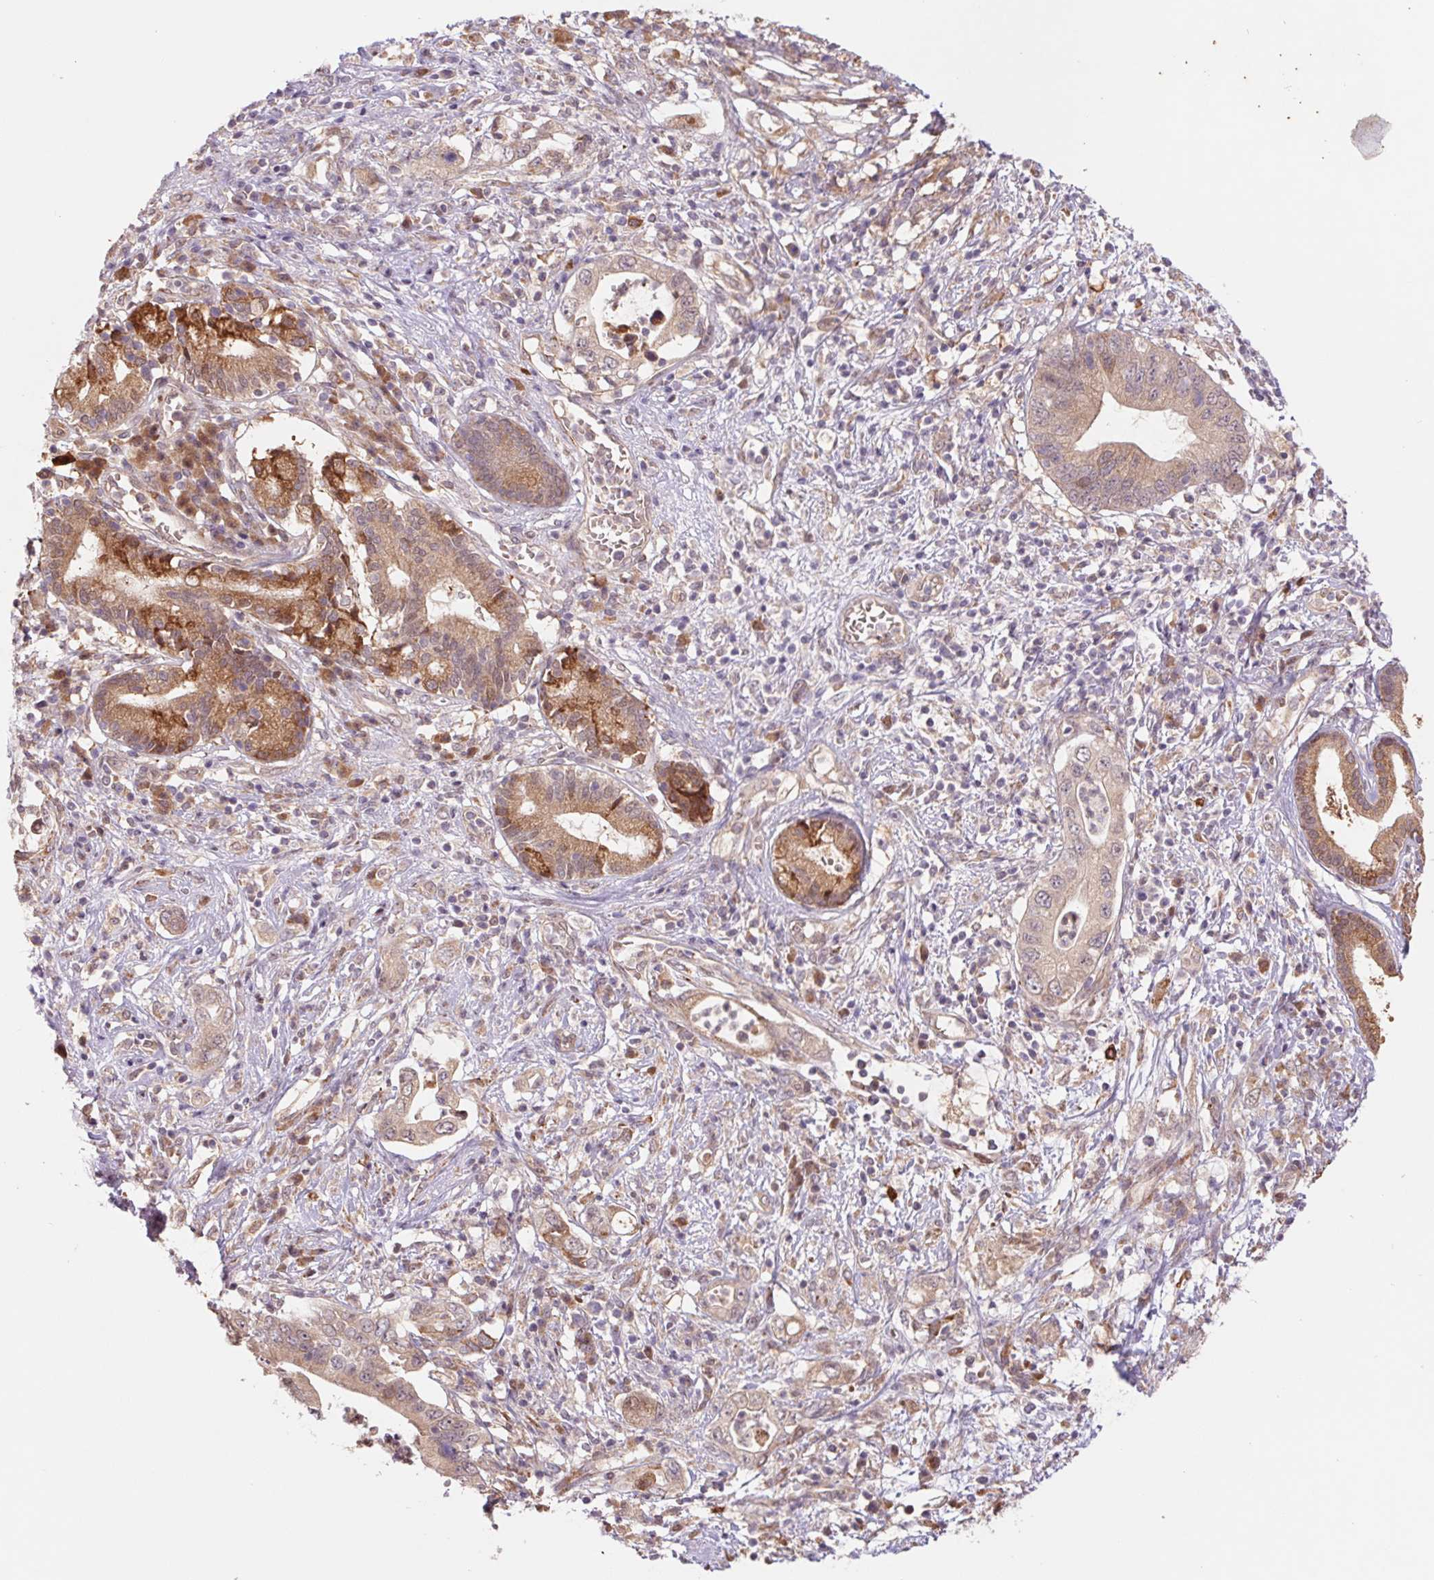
{"staining": {"intensity": "weak", "quantity": "<25%", "location": "cytoplasmic/membranous"}, "tissue": "pancreatic cancer", "cell_type": "Tumor cells", "image_type": "cancer", "snomed": [{"axis": "morphology", "description": "Adenocarcinoma, NOS"}, {"axis": "topography", "description": "Pancreas"}], "caption": "High power microscopy image of an immunohistochemistry image of pancreatic cancer, revealing no significant staining in tumor cells.", "gene": "RRM1", "patient": {"sex": "female", "age": 72}}